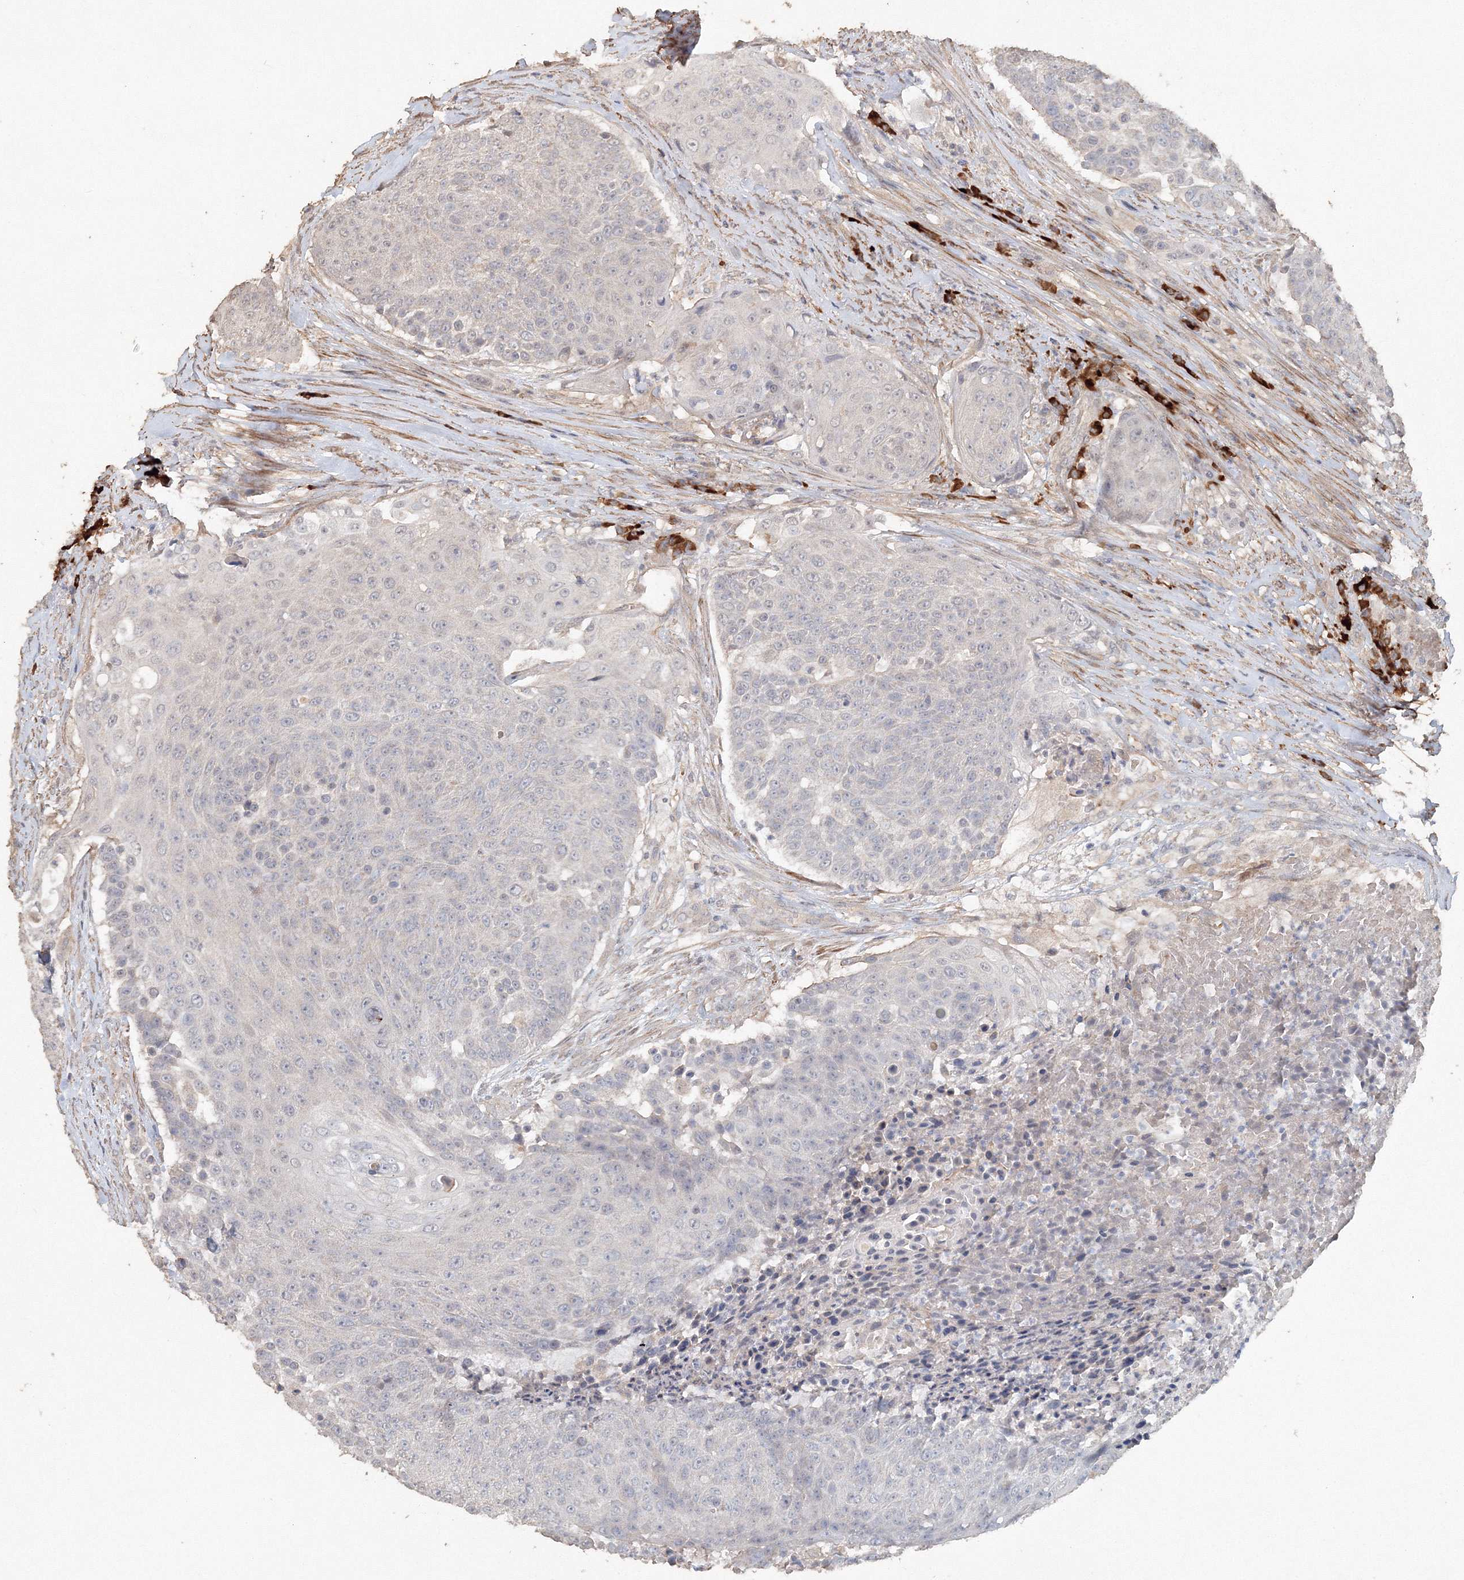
{"staining": {"intensity": "negative", "quantity": "none", "location": "none"}, "tissue": "urothelial cancer", "cell_type": "Tumor cells", "image_type": "cancer", "snomed": [{"axis": "morphology", "description": "Urothelial carcinoma, High grade"}, {"axis": "topography", "description": "Urinary bladder"}], "caption": "Immunohistochemistry micrograph of human high-grade urothelial carcinoma stained for a protein (brown), which shows no positivity in tumor cells.", "gene": "NALF2", "patient": {"sex": "female", "age": 63}}